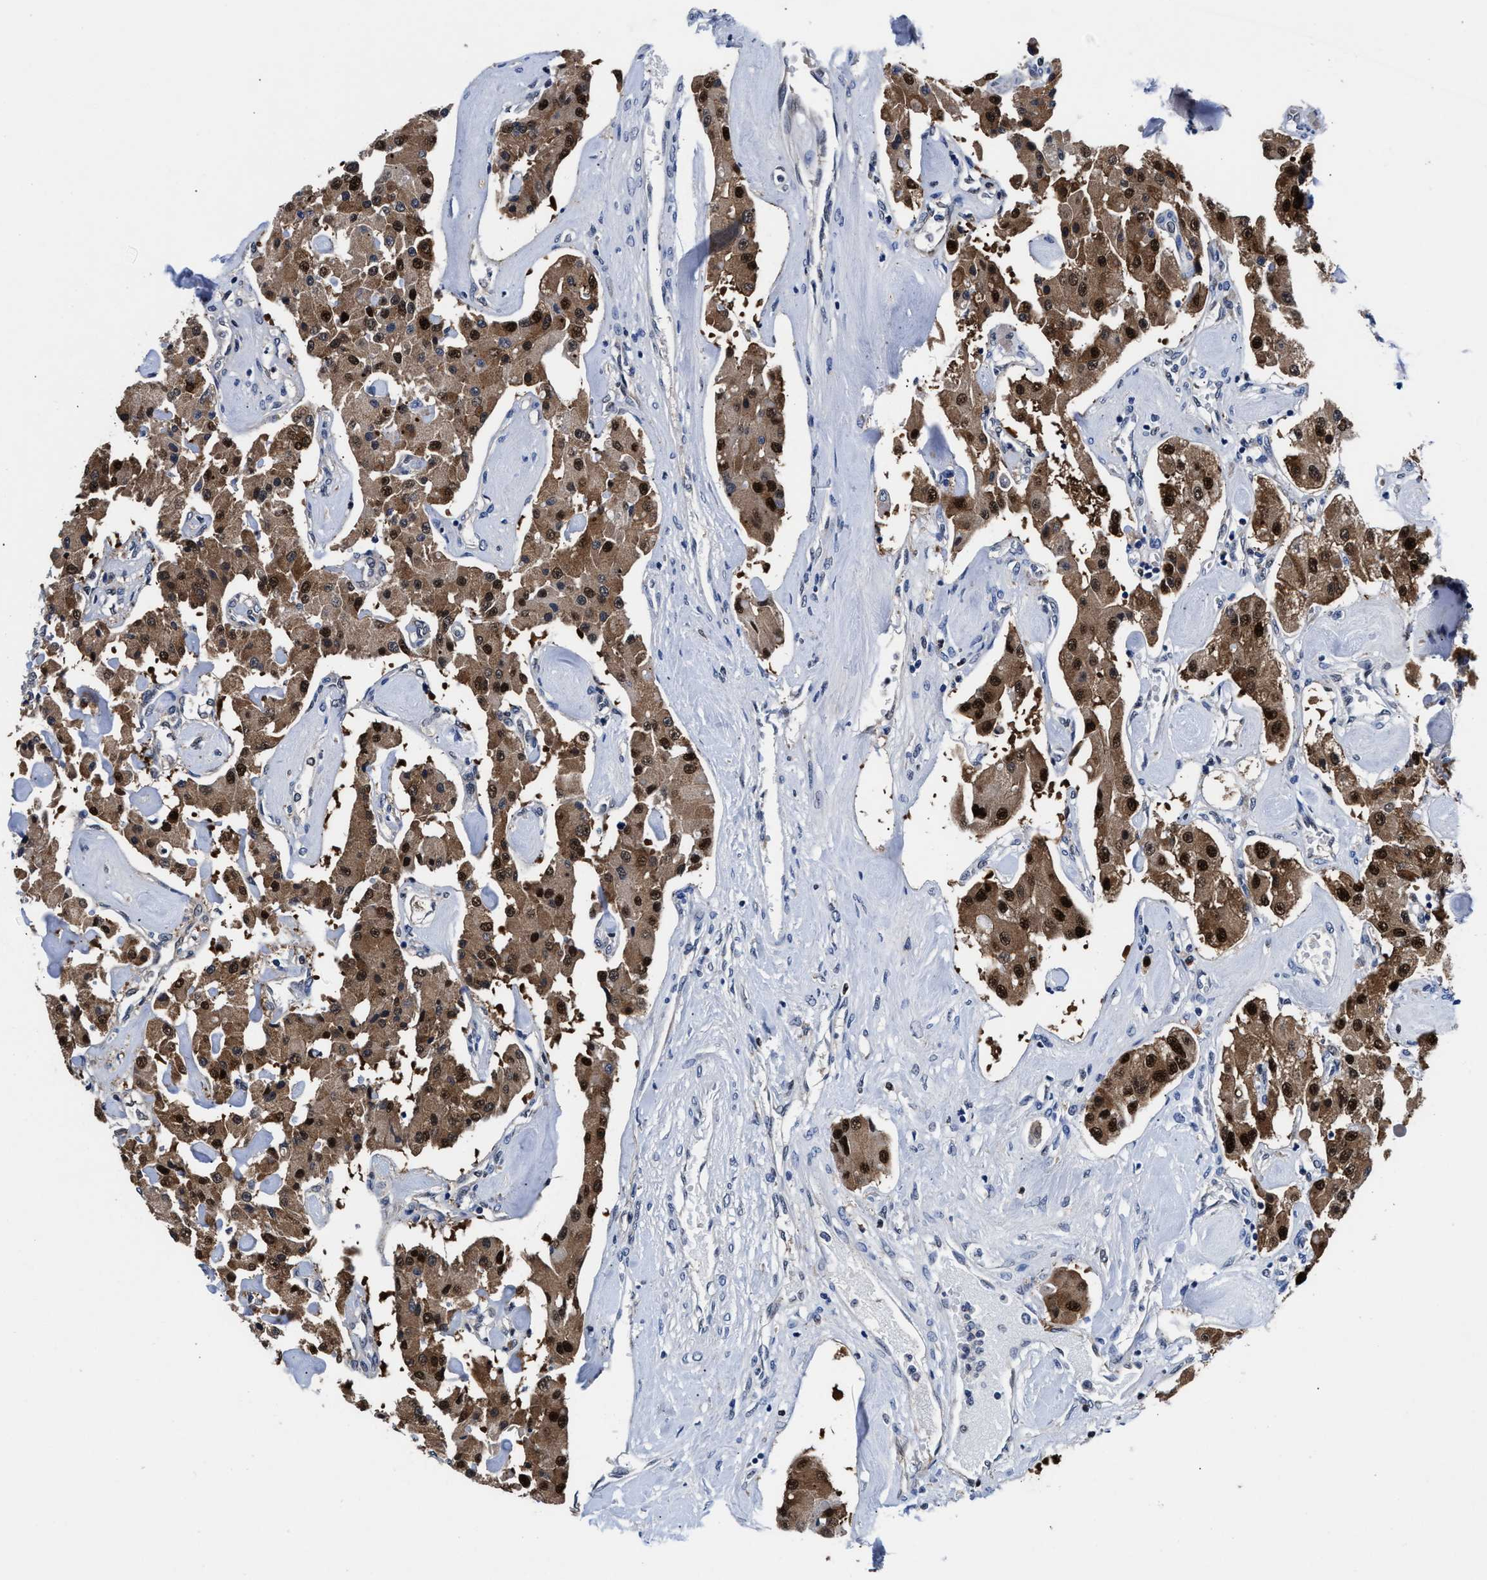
{"staining": {"intensity": "strong", "quantity": ">75%", "location": "cytoplasmic/membranous,nuclear"}, "tissue": "carcinoid", "cell_type": "Tumor cells", "image_type": "cancer", "snomed": [{"axis": "morphology", "description": "Carcinoid, malignant, NOS"}, {"axis": "topography", "description": "Pancreas"}], "caption": "Immunohistochemical staining of carcinoid reveals strong cytoplasmic/membranous and nuclear protein expression in about >75% of tumor cells.", "gene": "ACLY", "patient": {"sex": "male", "age": 41}}